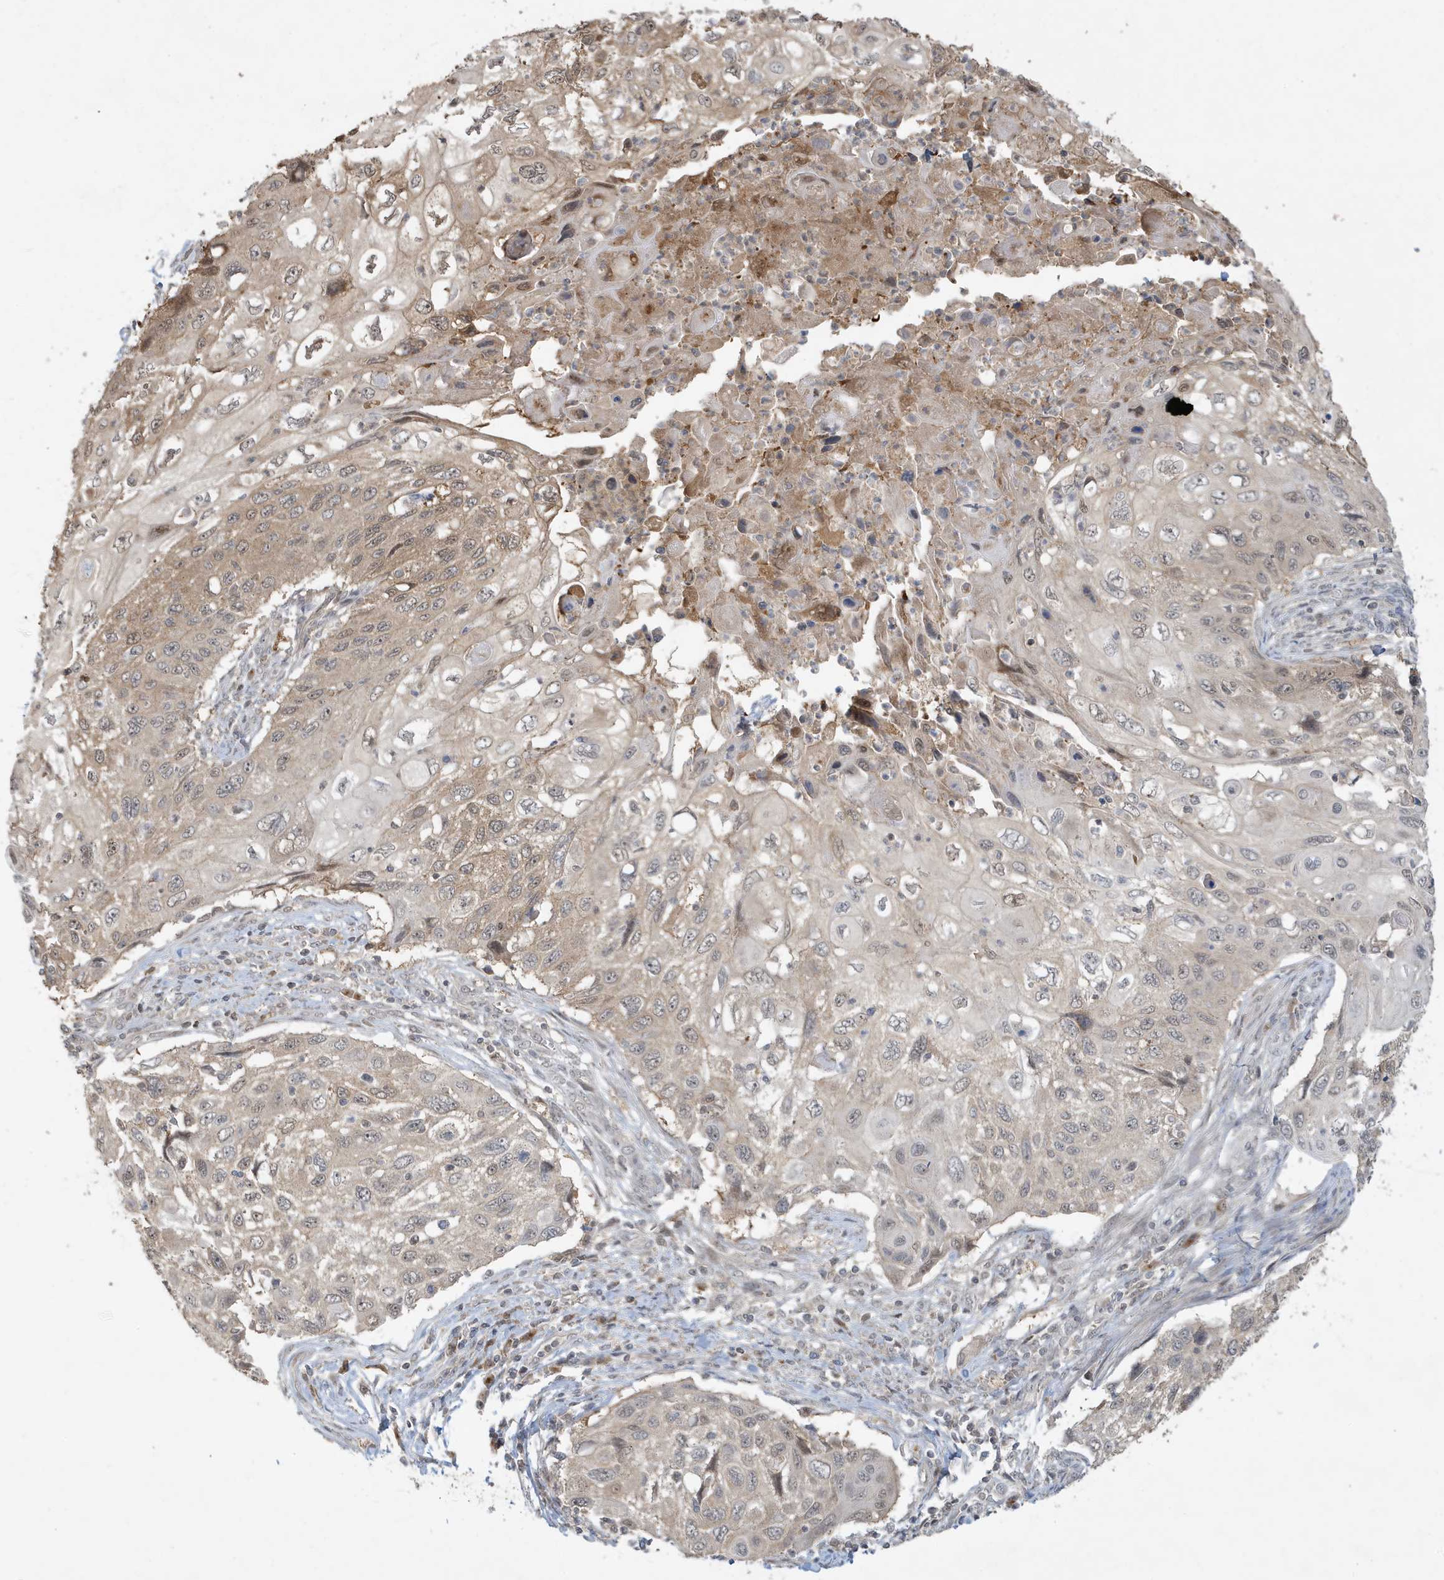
{"staining": {"intensity": "weak", "quantity": "25%-75%", "location": "cytoplasmic/membranous,nuclear"}, "tissue": "cervical cancer", "cell_type": "Tumor cells", "image_type": "cancer", "snomed": [{"axis": "morphology", "description": "Squamous cell carcinoma, NOS"}, {"axis": "topography", "description": "Cervix"}], "caption": "Immunohistochemistry (IHC) staining of cervical squamous cell carcinoma, which shows low levels of weak cytoplasmic/membranous and nuclear positivity in about 25%-75% of tumor cells indicating weak cytoplasmic/membranous and nuclear protein expression. The staining was performed using DAB (brown) for protein detection and nuclei were counterstained in hematoxylin (blue).", "gene": "PRRT3", "patient": {"sex": "female", "age": 70}}